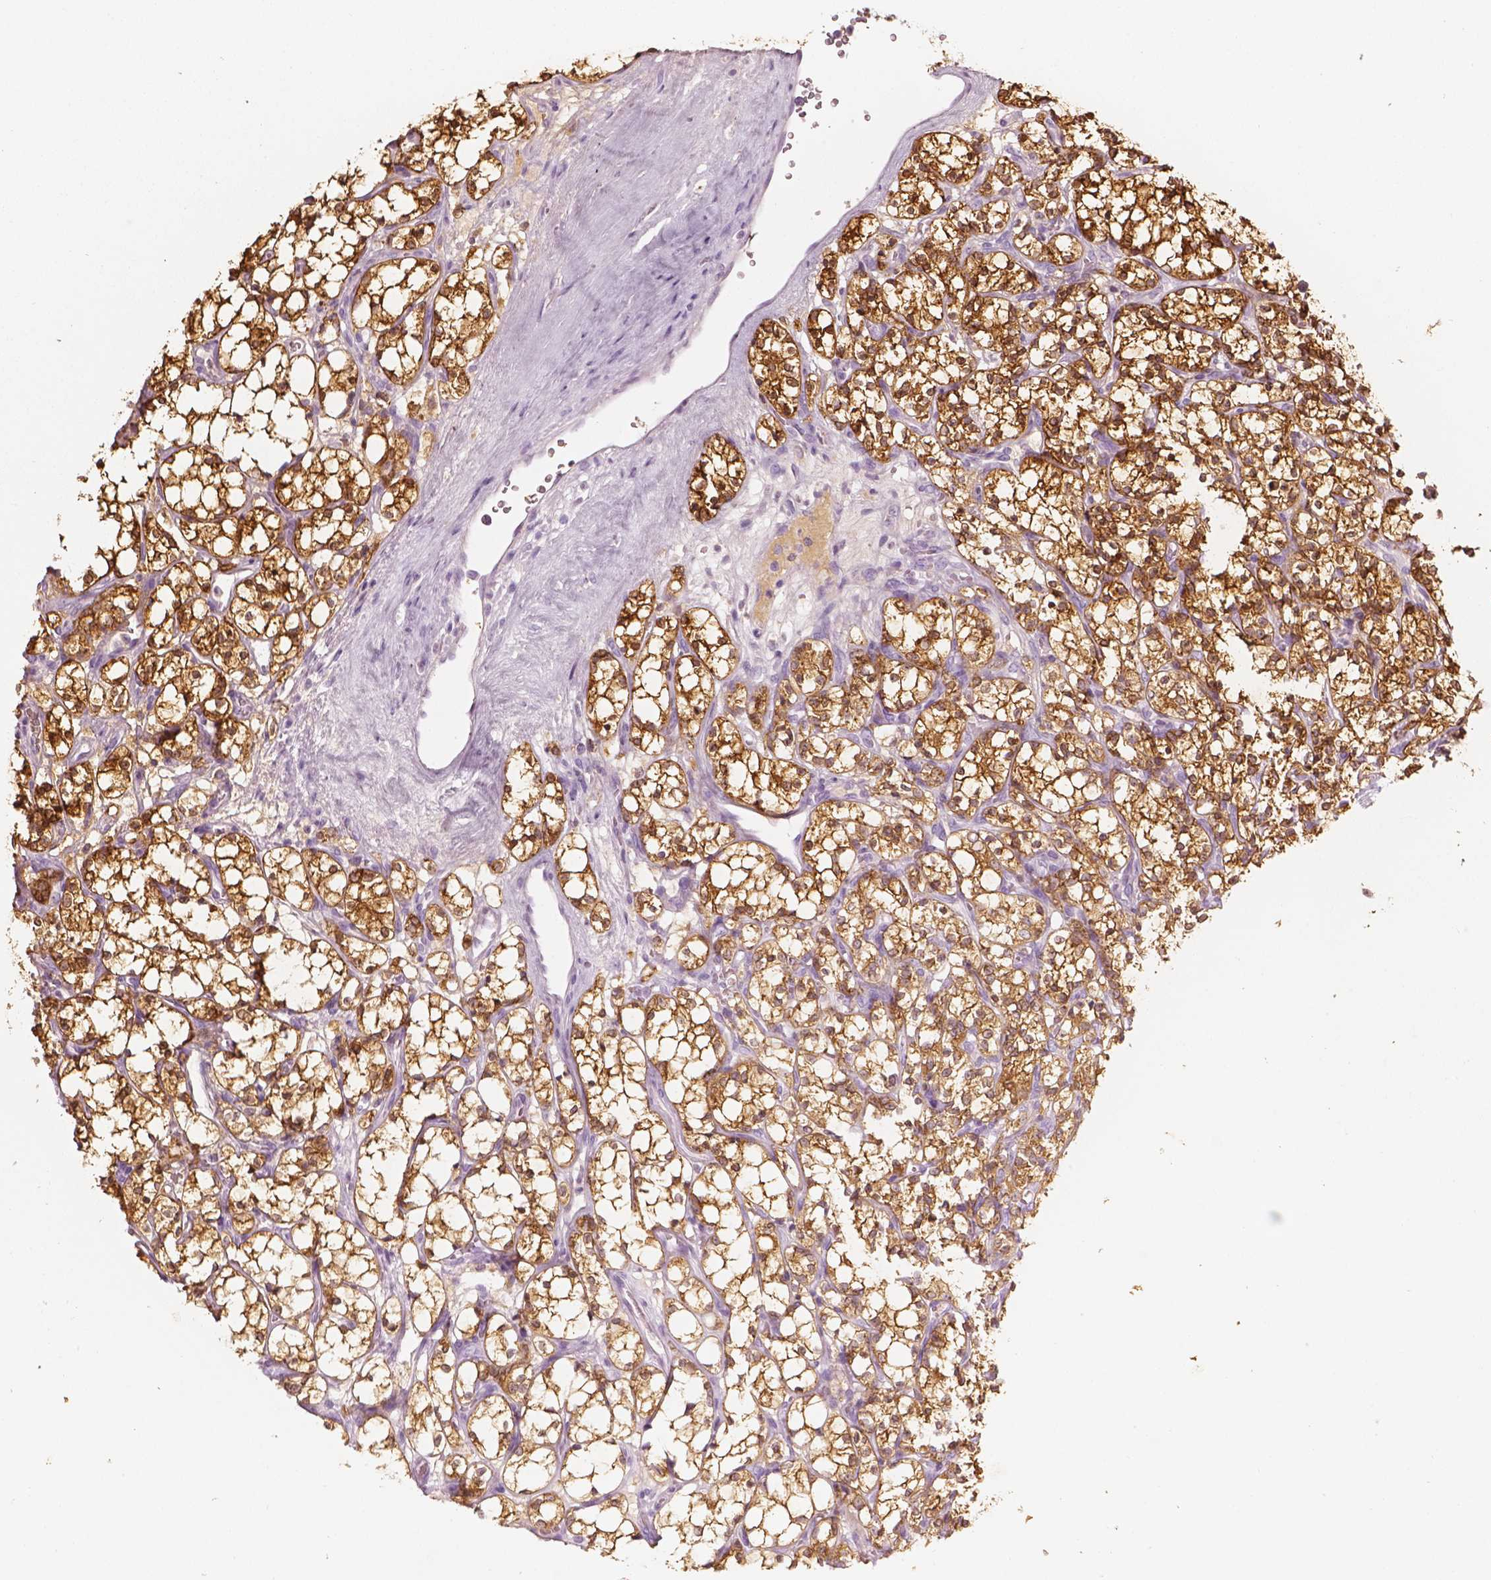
{"staining": {"intensity": "strong", "quantity": ">75%", "location": "cytoplasmic/membranous"}, "tissue": "renal cancer", "cell_type": "Tumor cells", "image_type": "cancer", "snomed": [{"axis": "morphology", "description": "Adenocarcinoma, NOS"}, {"axis": "topography", "description": "Kidney"}], "caption": "Tumor cells display high levels of strong cytoplasmic/membranous positivity in about >75% of cells in renal adenocarcinoma. The staining is performed using DAB brown chromogen to label protein expression. The nuclei are counter-stained blue using hematoxylin.", "gene": "SHMT1", "patient": {"sex": "female", "age": 69}}